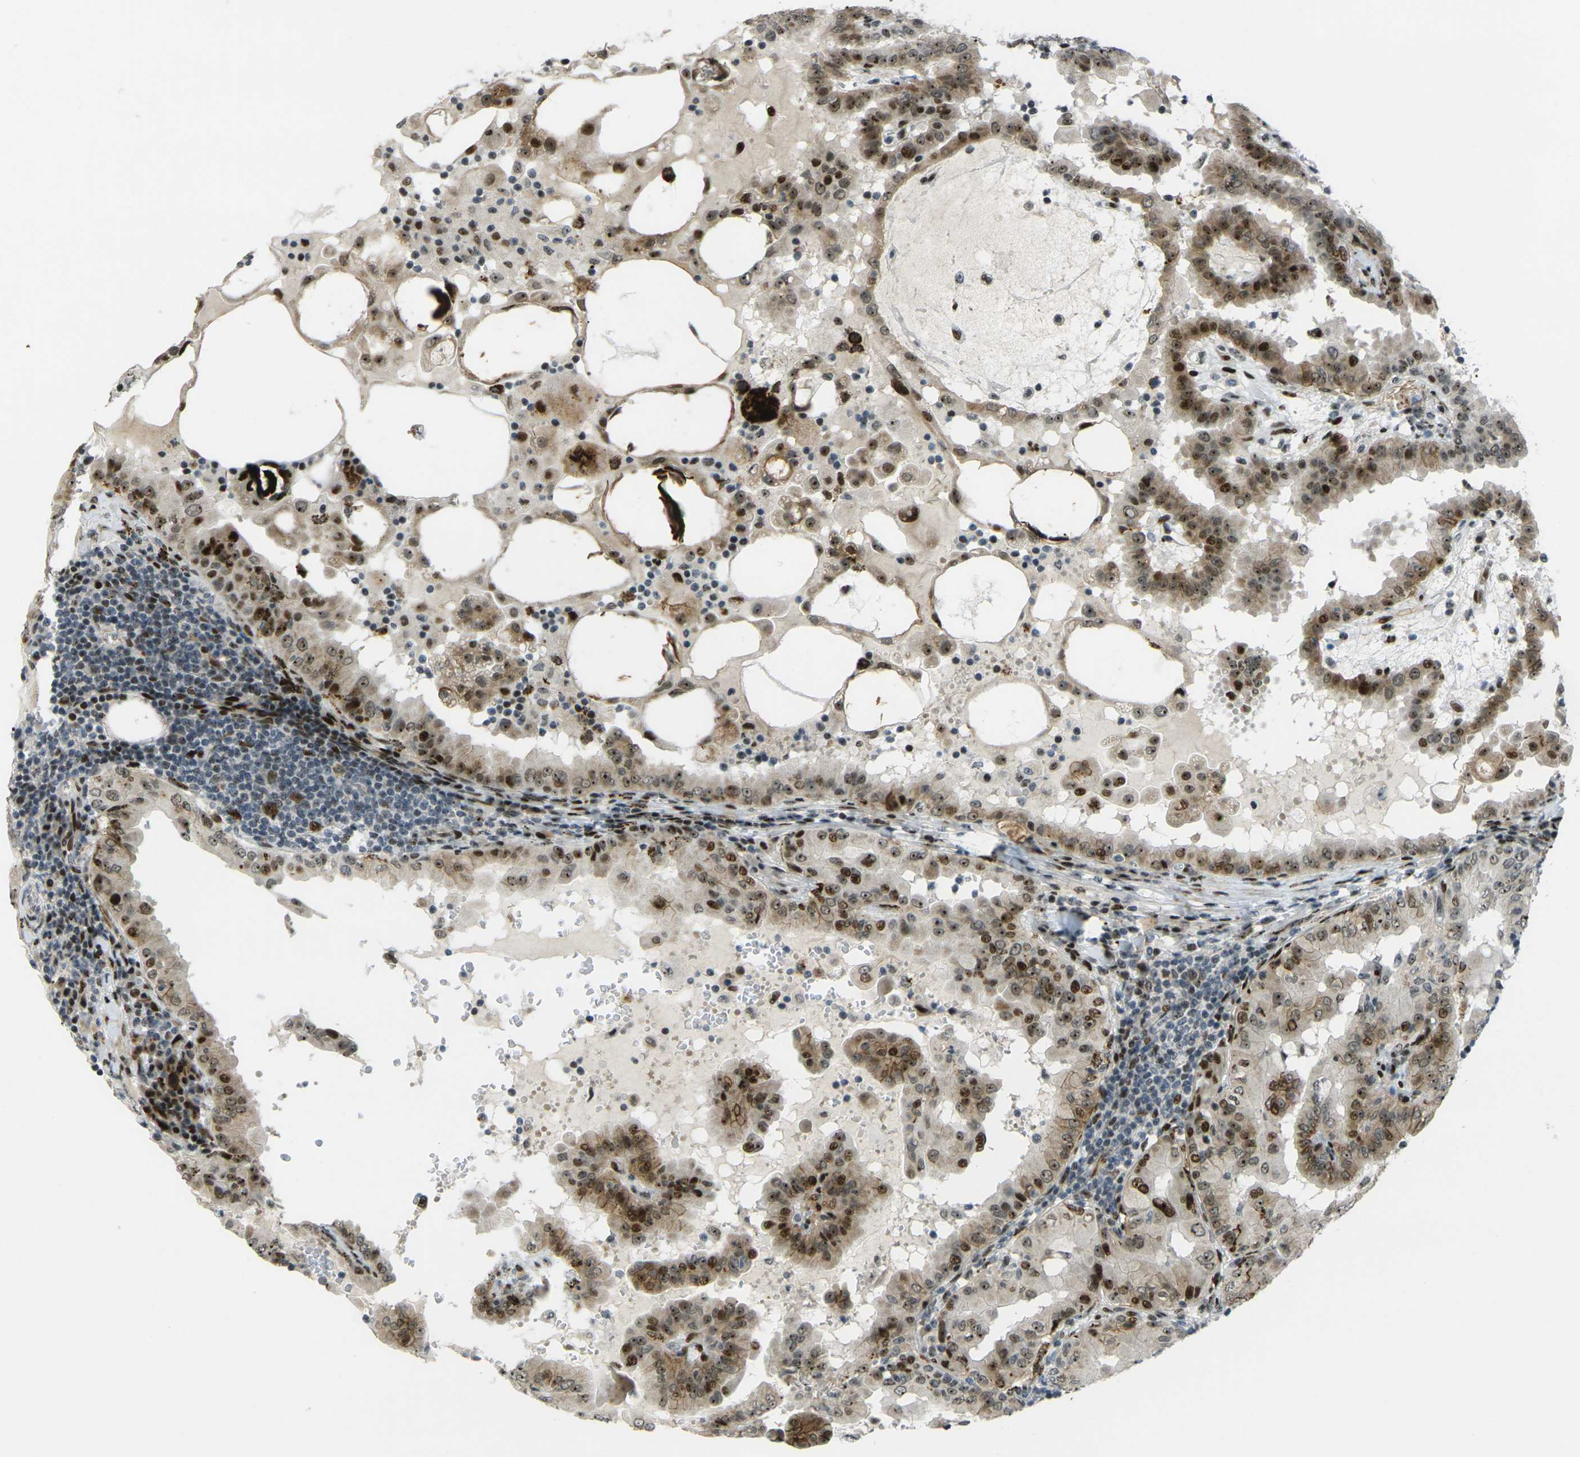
{"staining": {"intensity": "strong", "quantity": ">75%", "location": "cytoplasmic/membranous,nuclear"}, "tissue": "thyroid cancer", "cell_type": "Tumor cells", "image_type": "cancer", "snomed": [{"axis": "morphology", "description": "Papillary adenocarcinoma, NOS"}, {"axis": "topography", "description": "Thyroid gland"}], "caption": "Protein expression analysis of thyroid papillary adenocarcinoma exhibits strong cytoplasmic/membranous and nuclear positivity in approximately >75% of tumor cells. The staining was performed using DAB to visualize the protein expression in brown, while the nuclei were stained in blue with hematoxylin (Magnification: 20x).", "gene": "UBE2C", "patient": {"sex": "male", "age": 33}}